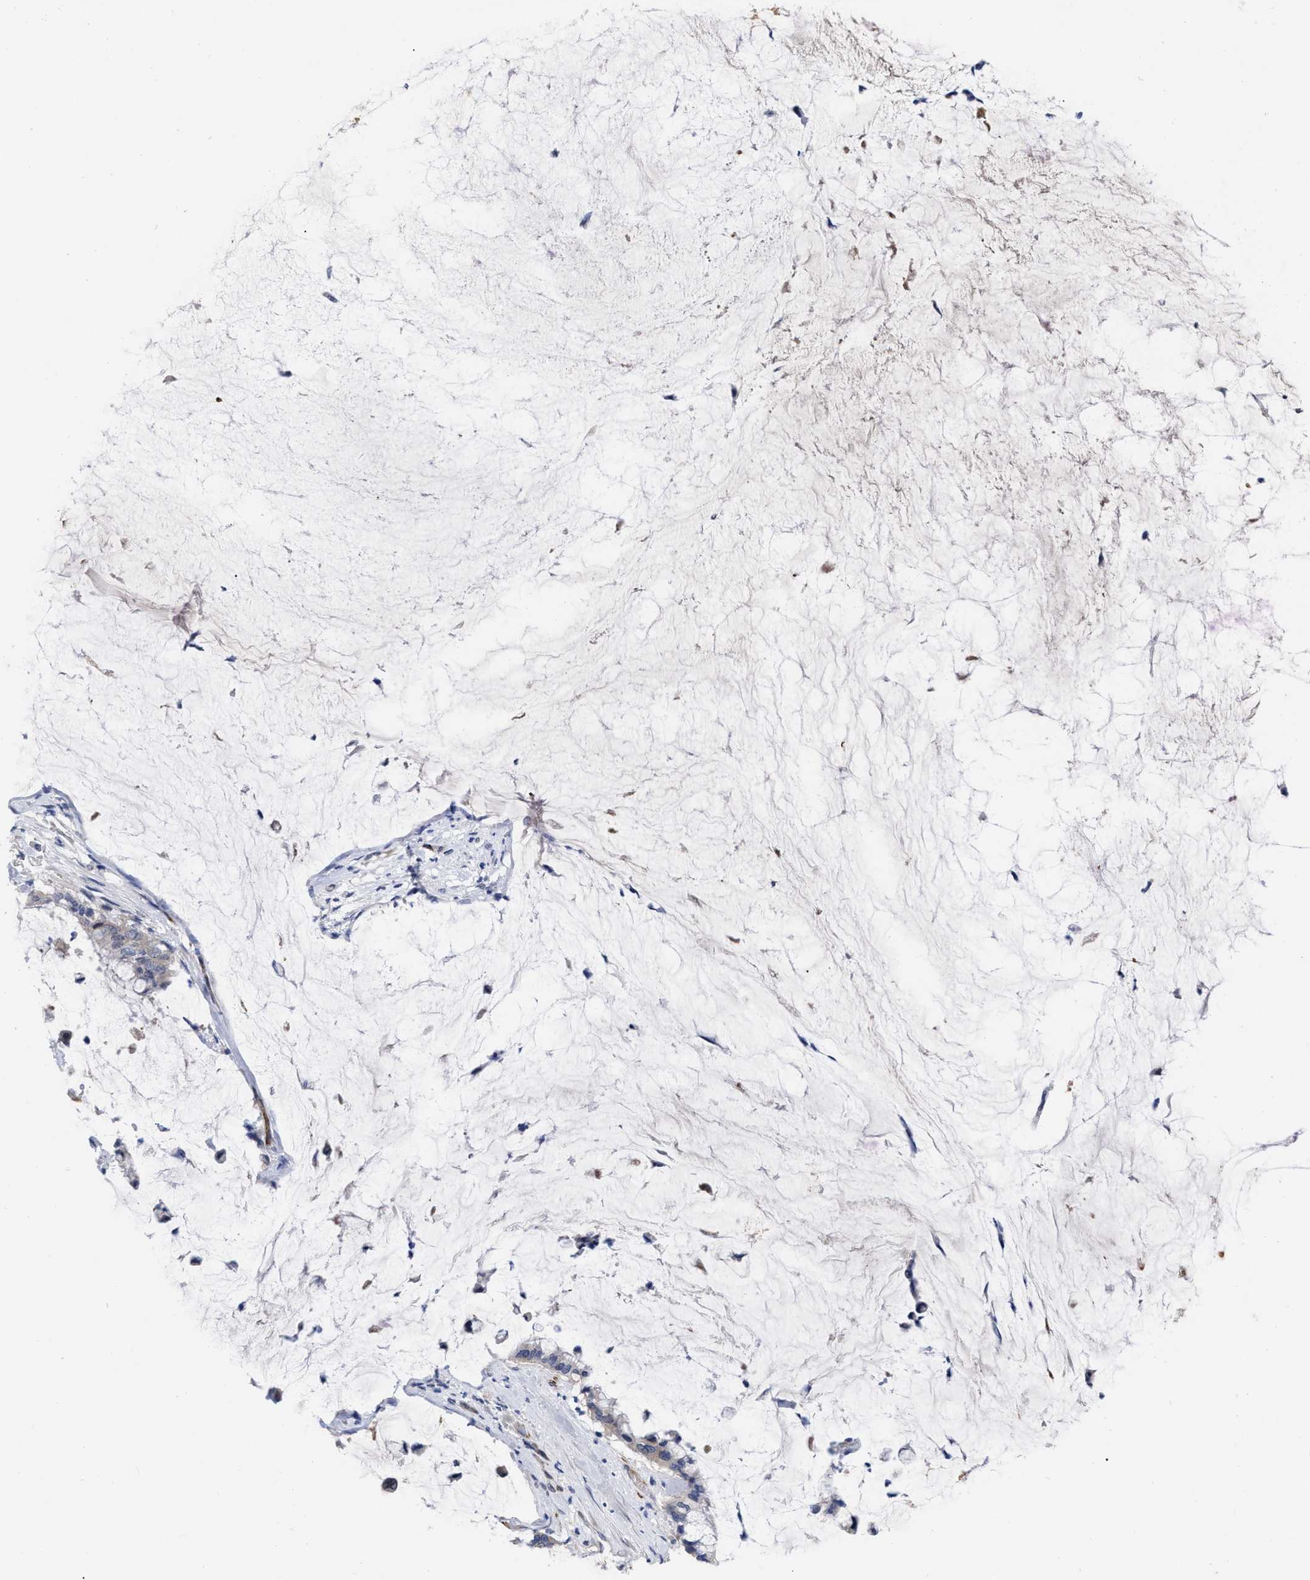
{"staining": {"intensity": "negative", "quantity": "none", "location": "none"}, "tissue": "pancreatic cancer", "cell_type": "Tumor cells", "image_type": "cancer", "snomed": [{"axis": "morphology", "description": "Adenocarcinoma, NOS"}, {"axis": "topography", "description": "Pancreas"}], "caption": "This is an IHC photomicrograph of human pancreatic cancer. There is no positivity in tumor cells.", "gene": "CCN5", "patient": {"sex": "male", "age": 41}}